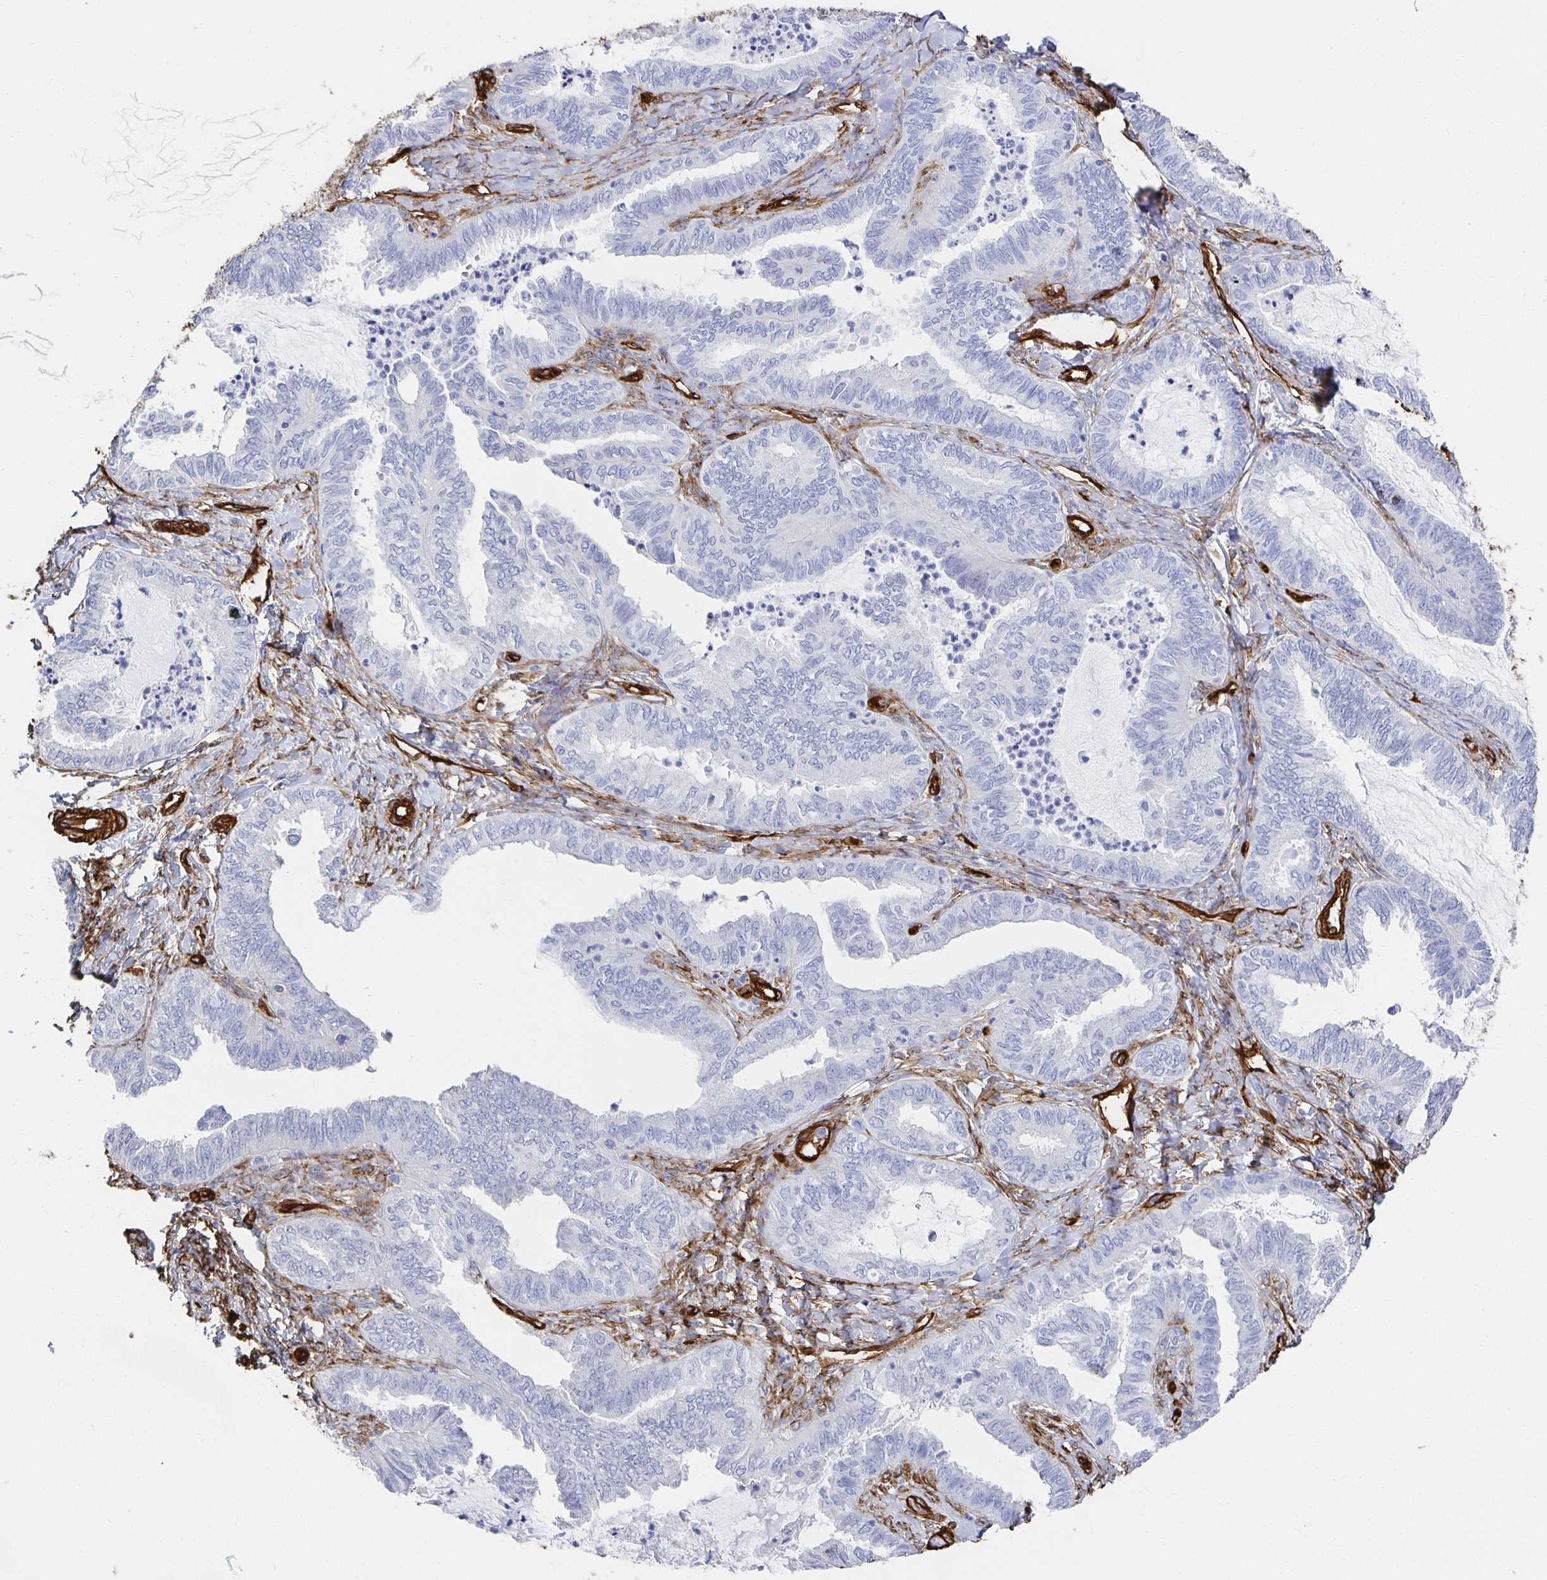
{"staining": {"intensity": "negative", "quantity": "none", "location": "none"}, "tissue": "ovarian cancer", "cell_type": "Tumor cells", "image_type": "cancer", "snomed": [{"axis": "morphology", "description": "Carcinoma, endometroid"}, {"axis": "topography", "description": "Ovary"}], "caption": "Immunohistochemical staining of human endometroid carcinoma (ovarian) shows no significant expression in tumor cells.", "gene": "VIPR2", "patient": {"sex": "female", "age": 70}}